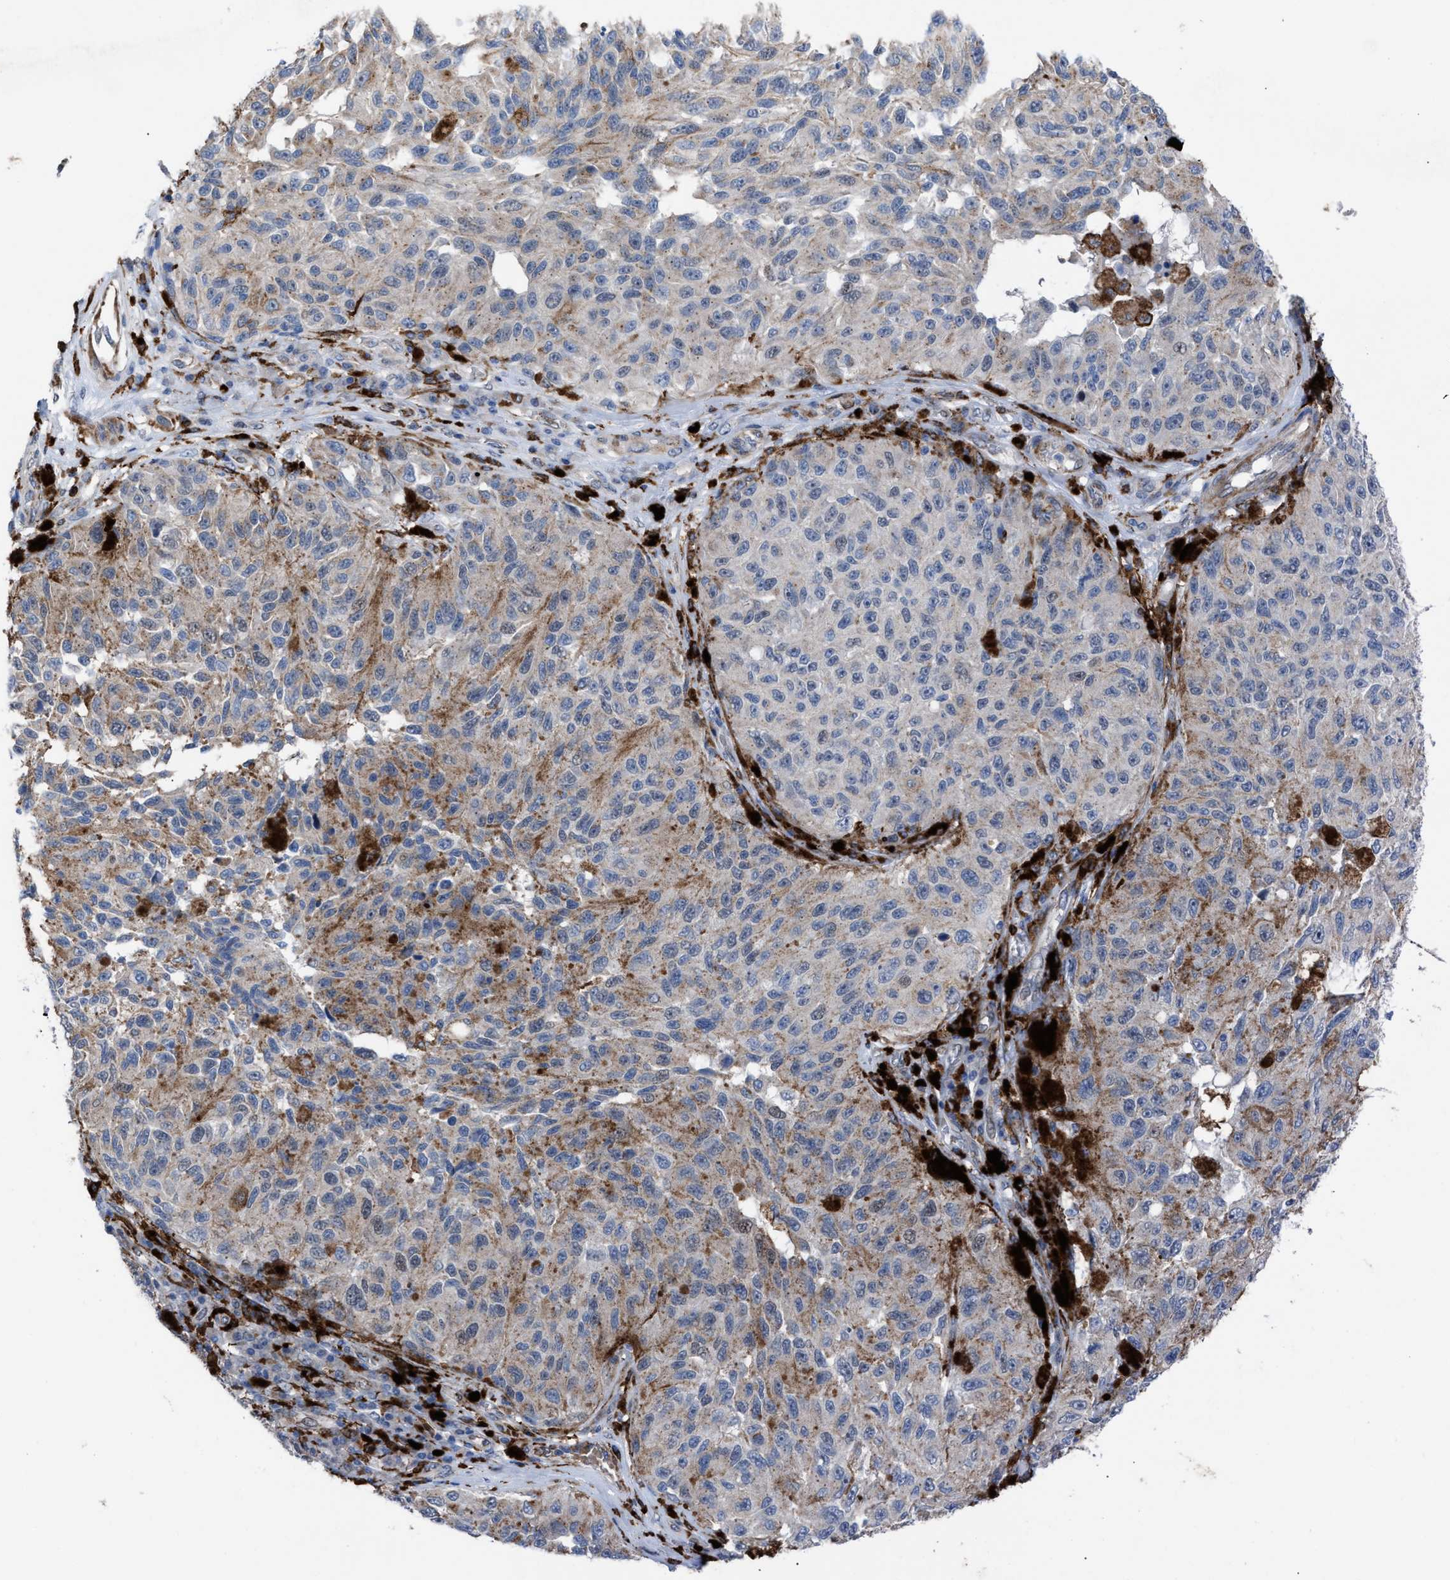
{"staining": {"intensity": "moderate", "quantity": "<25%", "location": "cytoplasmic/membranous"}, "tissue": "melanoma", "cell_type": "Tumor cells", "image_type": "cancer", "snomed": [{"axis": "morphology", "description": "Malignant melanoma, NOS"}, {"axis": "topography", "description": "Skin"}], "caption": "Human malignant melanoma stained with a protein marker shows moderate staining in tumor cells.", "gene": "SLC47A1", "patient": {"sex": "female", "age": 73}}